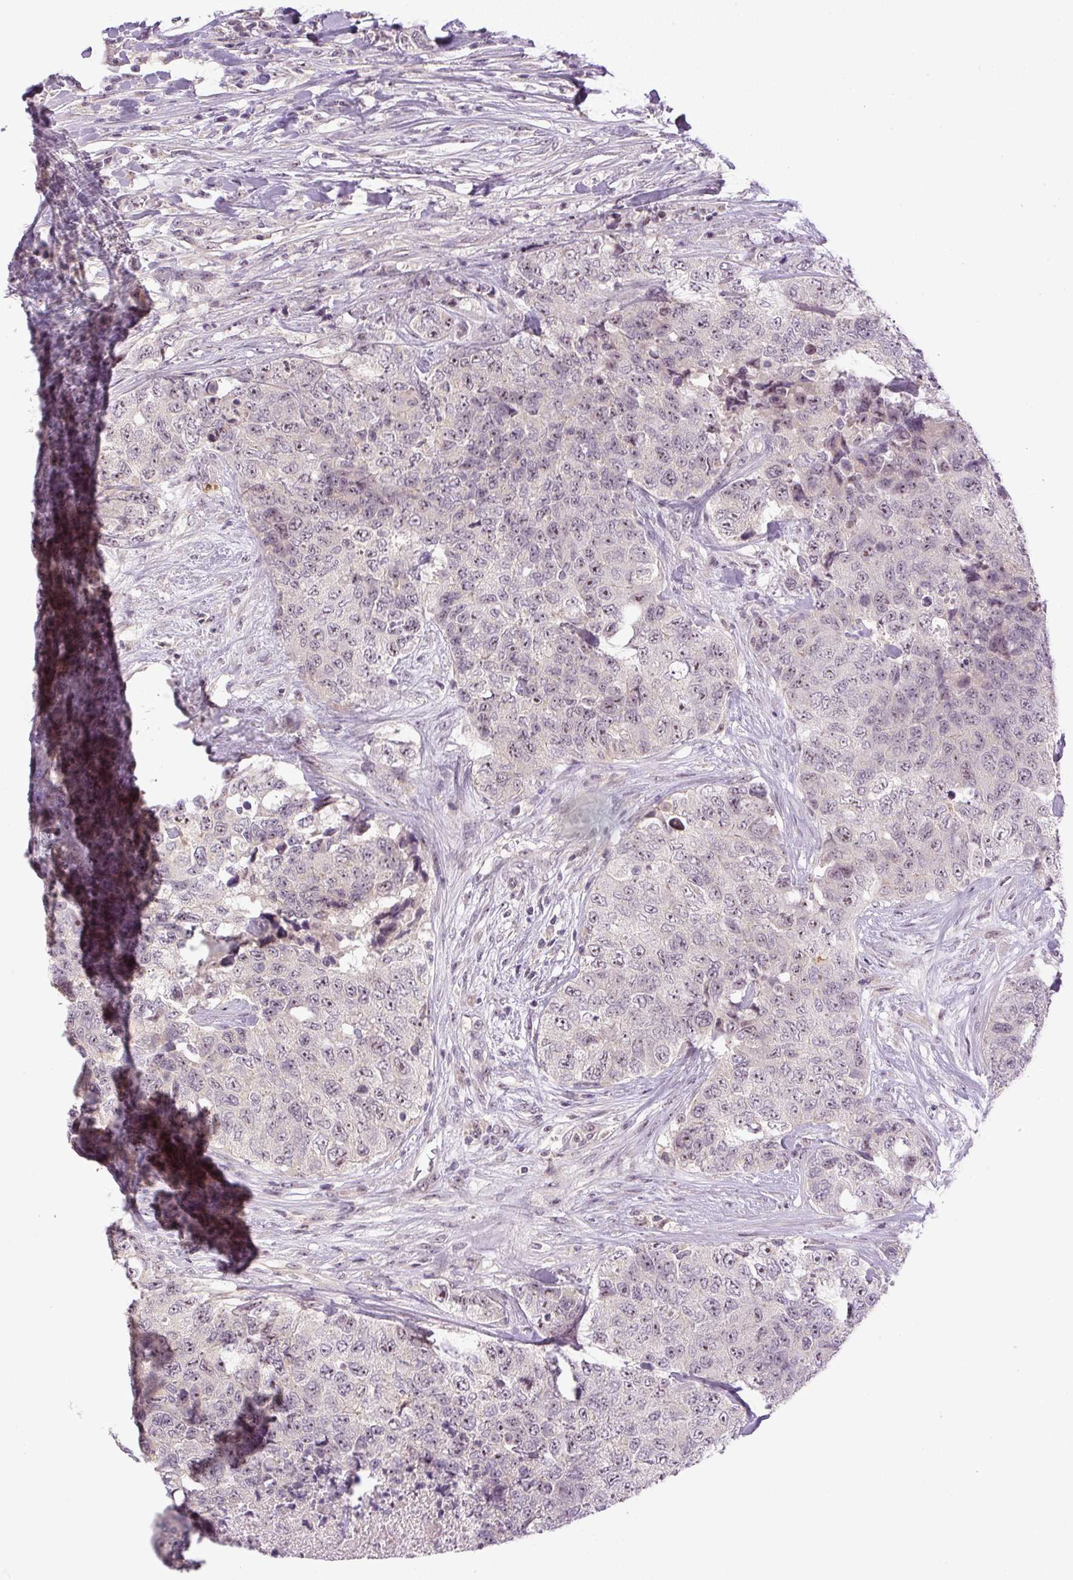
{"staining": {"intensity": "weak", "quantity": "<25%", "location": "nuclear"}, "tissue": "urothelial cancer", "cell_type": "Tumor cells", "image_type": "cancer", "snomed": [{"axis": "morphology", "description": "Urothelial carcinoma, High grade"}, {"axis": "topography", "description": "Urinary bladder"}], "caption": "A high-resolution image shows immunohistochemistry (IHC) staining of urothelial cancer, which exhibits no significant staining in tumor cells.", "gene": "SGF29", "patient": {"sex": "female", "age": 78}}